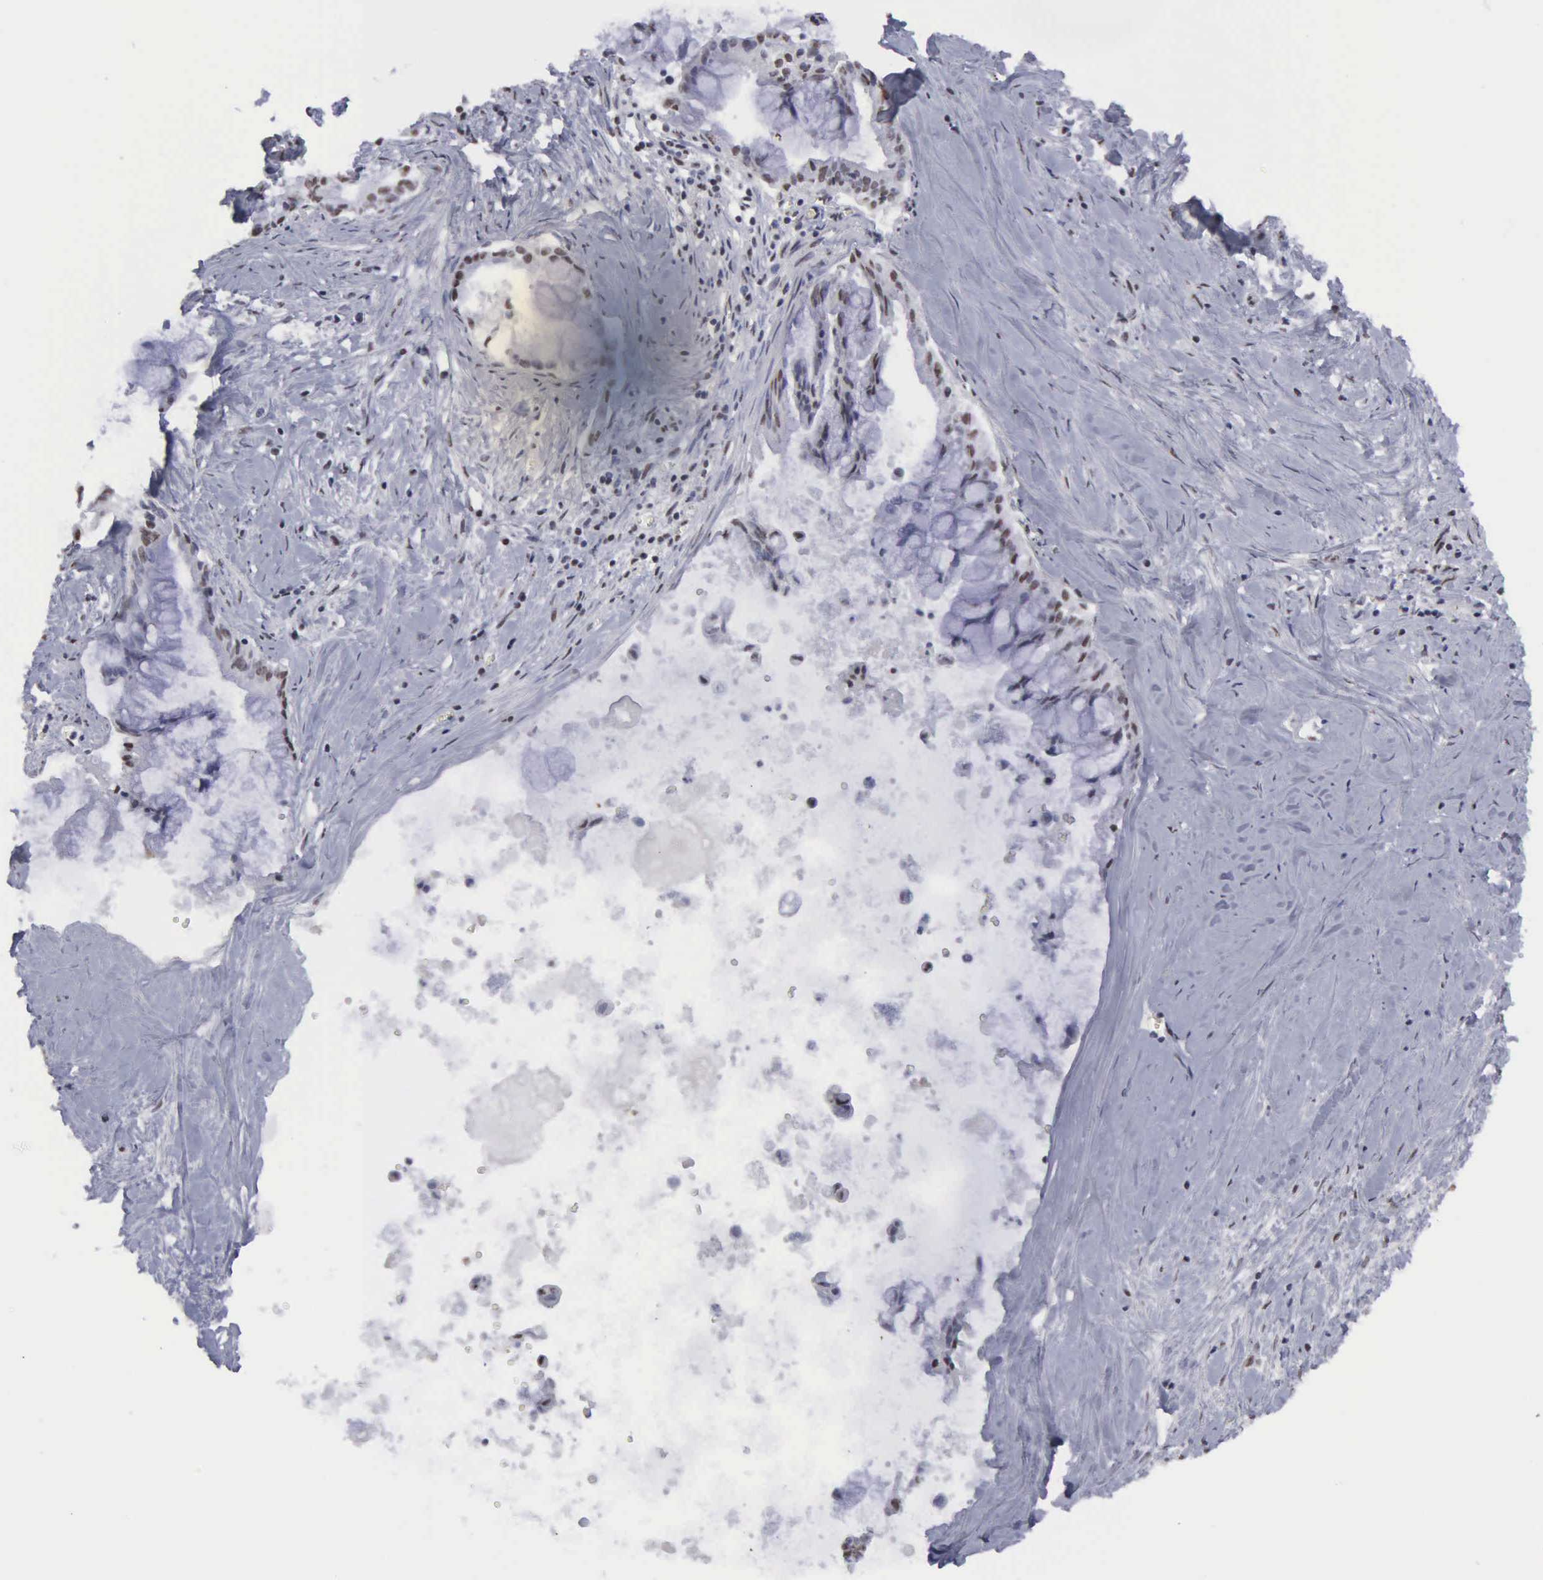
{"staining": {"intensity": "moderate", "quantity": "25%-75%", "location": "nuclear"}, "tissue": "pancreatic cancer", "cell_type": "Tumor cells", "image_type": "cancer", "snomed": [{"axis": "morphology", "description": "Adenocarcinoma, NOS"}, {"axis": "topography", "description": "Pancreas"}], "caption": "Tumor cells demonstrate medium levels of moderate nuclear positivity in approximately 25%-75% of cells in human pancreatic cancer (adenocarcinoma).", "gene": "KIAA0586", "patient": {"sex": "male", "age": 59}}